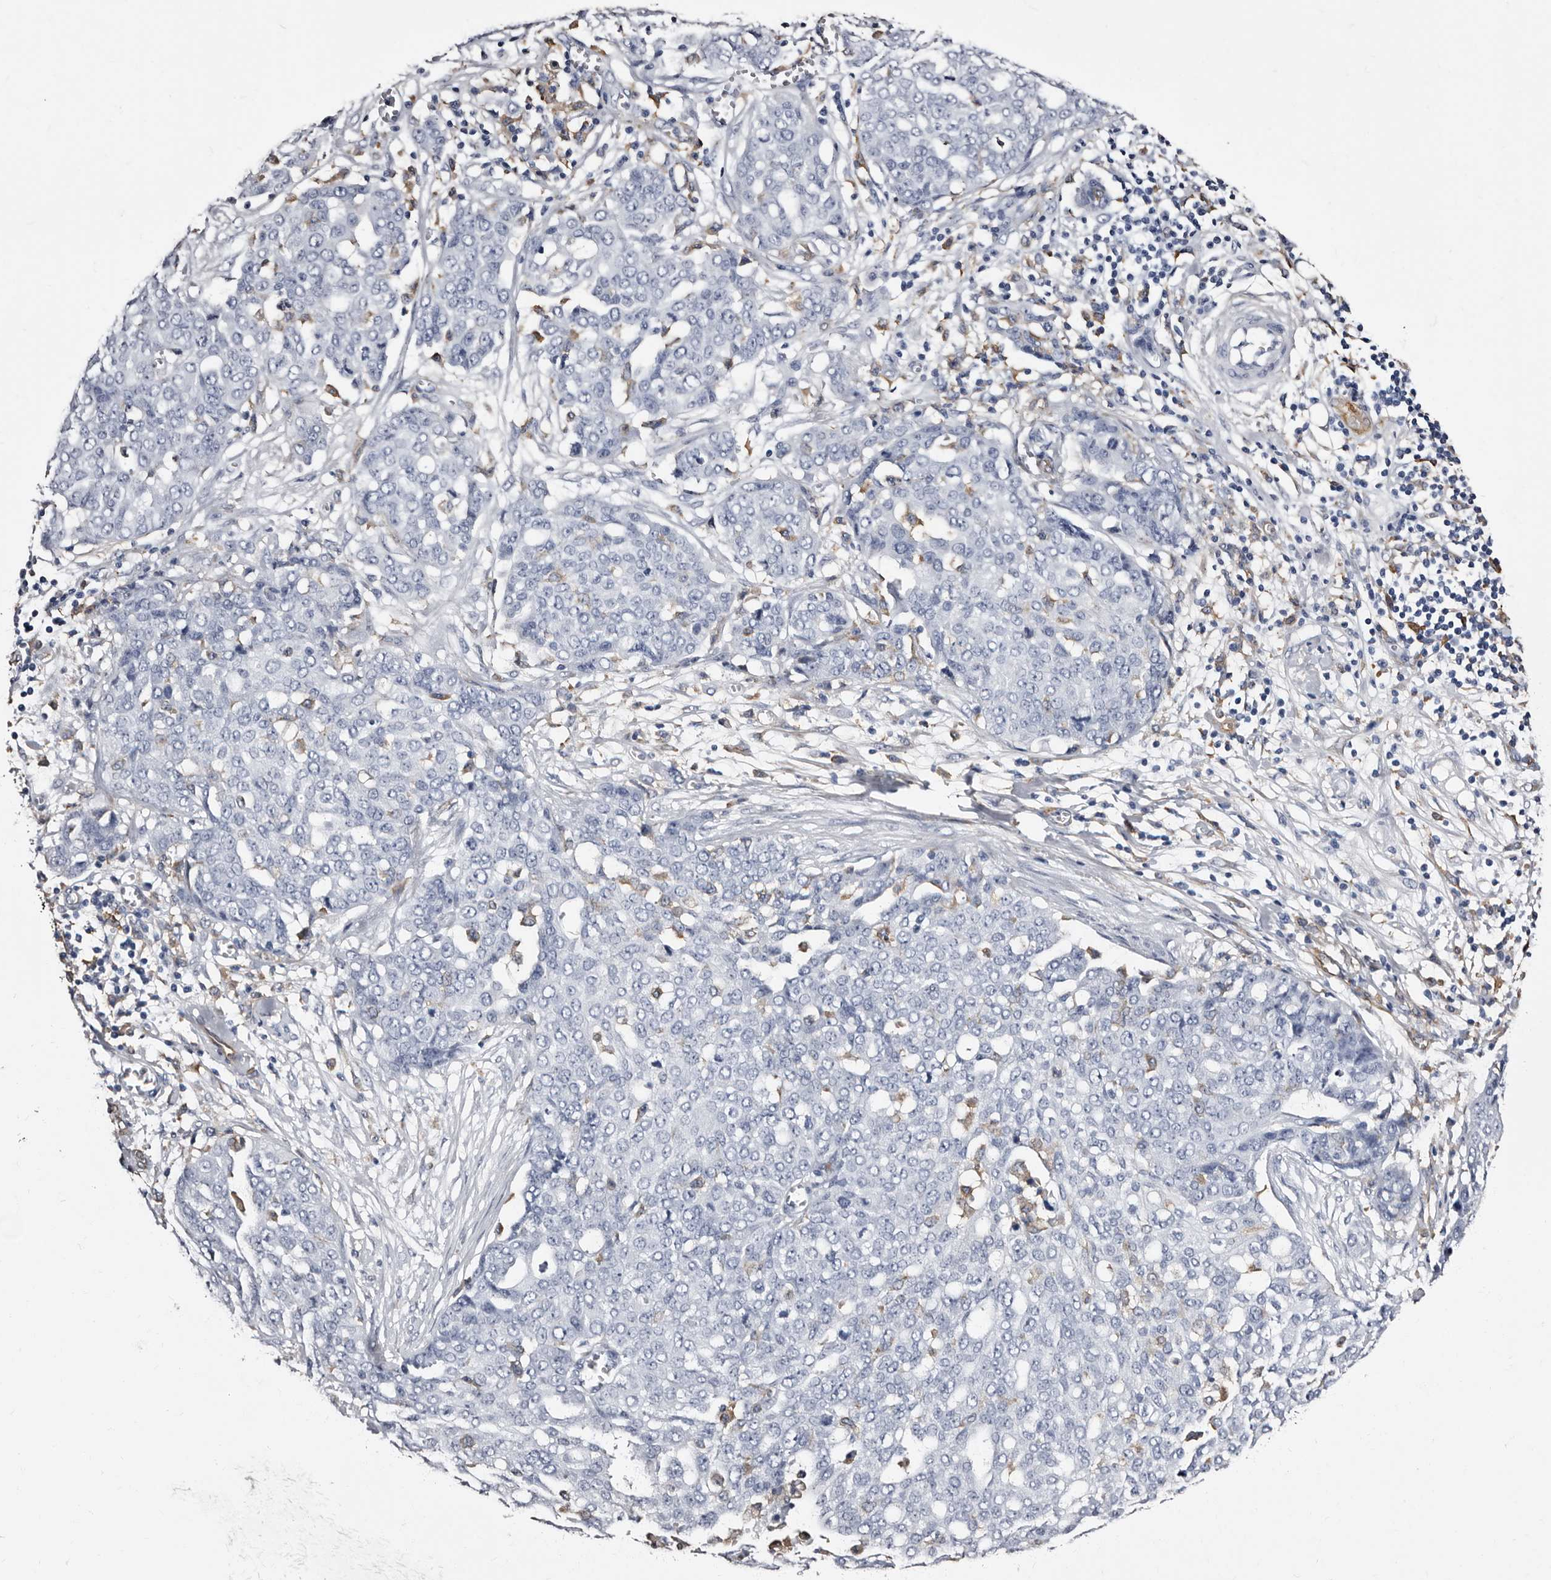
{"staining": {"intensity": "negative", "quantity": "none", "location": "none"}, "tissue": "ovarian cancer", "cell_type": "Tumor cells", "image_type": "cancer", "snomed": [{"axis": "morphology", "description": "Cystadenocarcinoma, serous, NOS"}, {"axis": "topography", "description": "Soft tissue"}, {"axis": "topography", "description": "Ovary"}], "caption": "Immunohistochemical staining of ovarian cancer (serous cystadenocarcinoma) exhibits no significant positivity in tumor cells. (DAB (3,3'-diaminobenzidine) immunohistochemistry visualized using brightfield microscopy, high magnification).", "gene": "EPB41L3", "patient": {"sex": "female", "age": 57}}